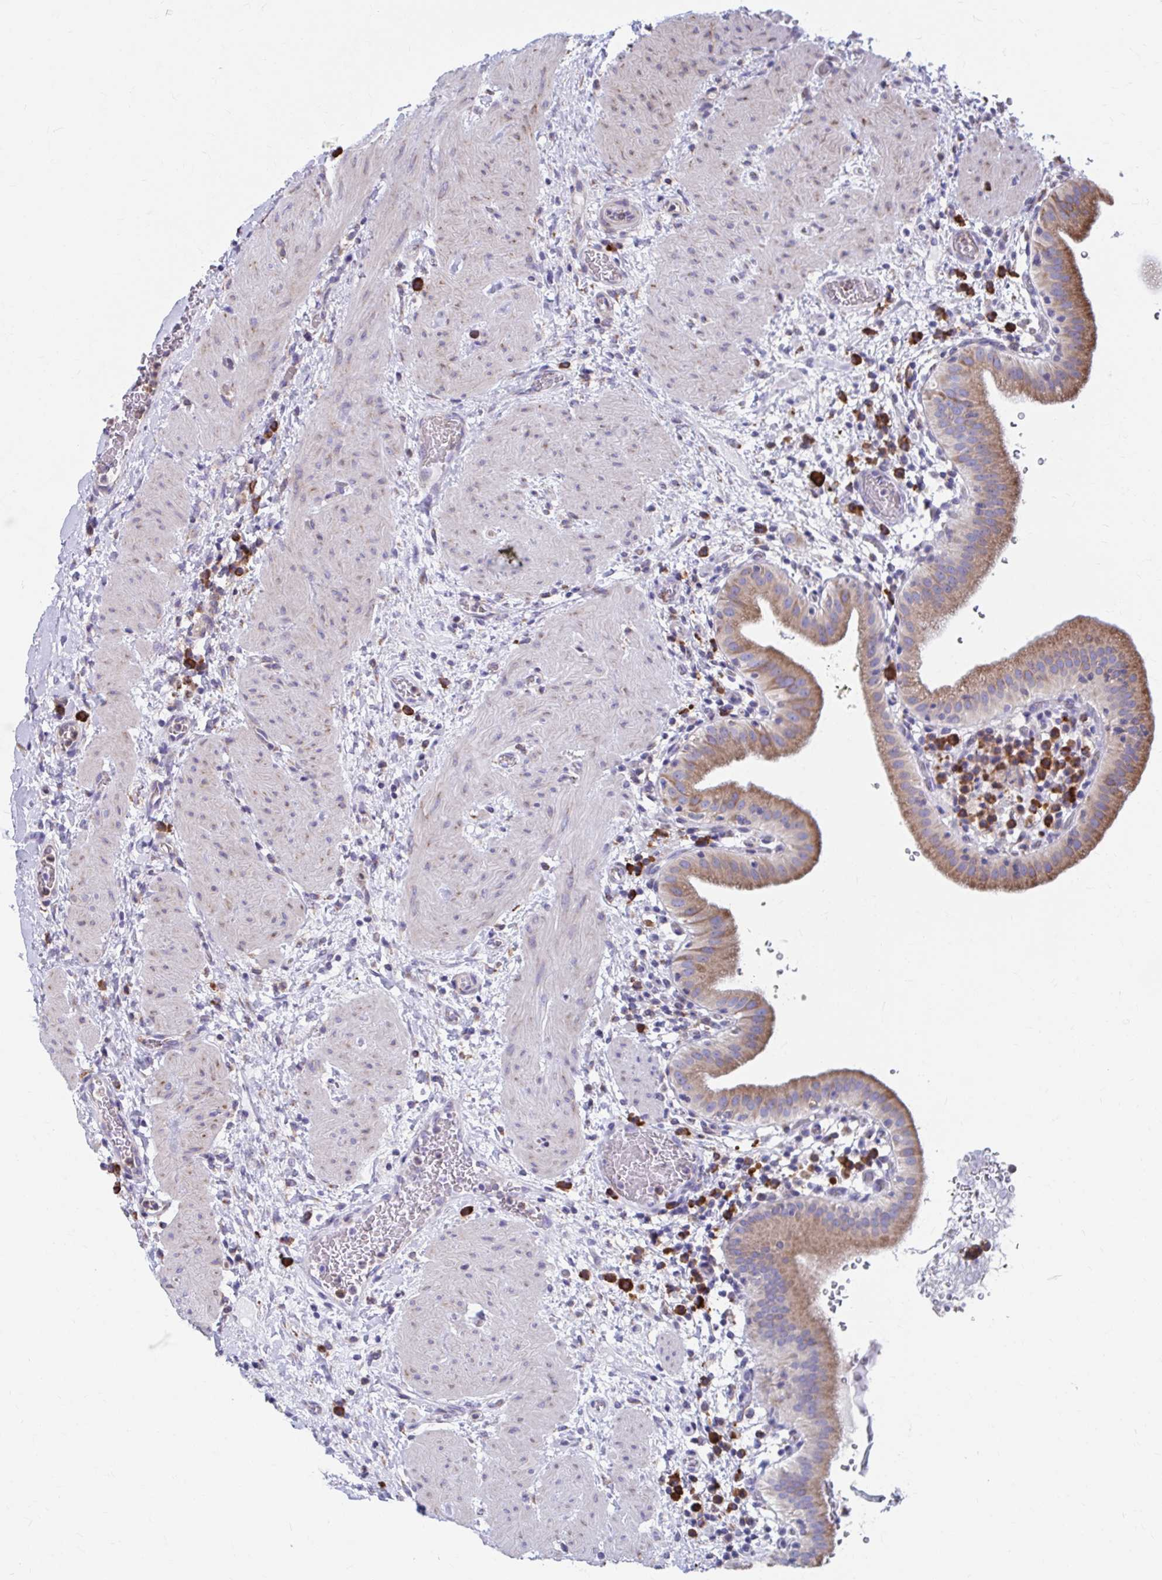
{"staining": {"intensity": "moderate", "quantity": ">75%", "location": "cytoplasmic/membranous"}, "tissue": "gallbladder", "cell_type": "Glandular cells", "image_type": "normal", "snomed": [{"axis": "morphology", "description": "Normal tissue, NOS"}, {"axis": "topography", "description": "Gallbladder"}], "caption": "Immunohistochemistry (IHC) micrograph of normal human gallbladder stained for a protein (brown), which displays medium levels of moderate cytoplasmic/membranous positivity in about >75% of glandular cells.", "gene": "FKBP2", "patient": {"sex": "male", "age": 26}}